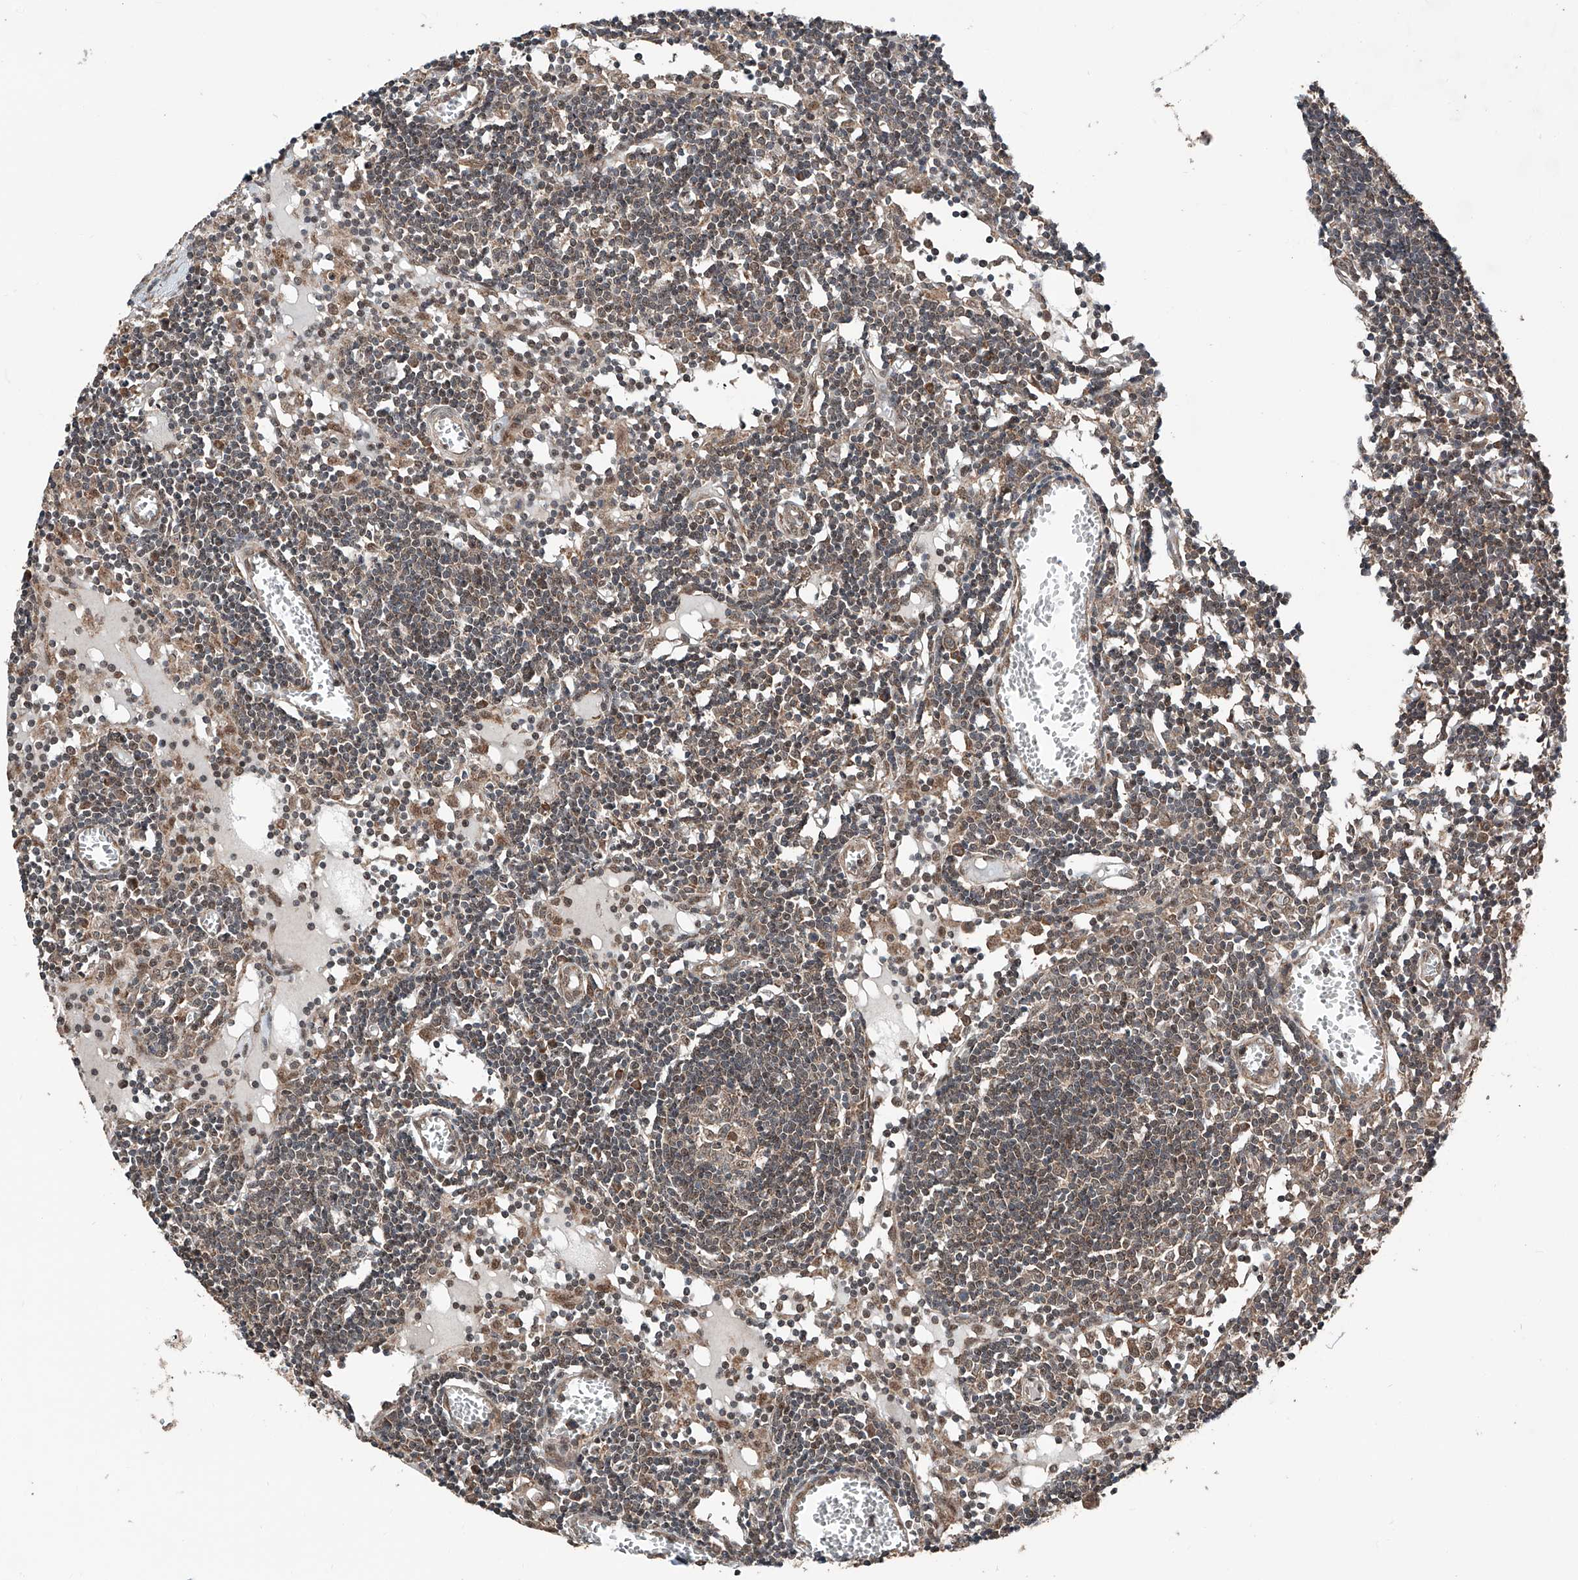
{"staining": {"intensity": "moderate", "quantity": "25%-75%", "location": "cytoplasmic/membranous"}, "tissue": "lymph node", "cell_type": "Germinal center cells", "image_type": "normal", "snomed": [{"axis": "morphology", "description": "Normal tissue, NOS"}, {"axis": "topography", "description": "Lymph node"}], "caption": "Moderate cytoplasmic/membranous expression is appreciated in approximately 25%-75% of germinal center cells in benign lymph node.", "gene": "ZNF445", "patient": {"sex": "female", "age": 11}}